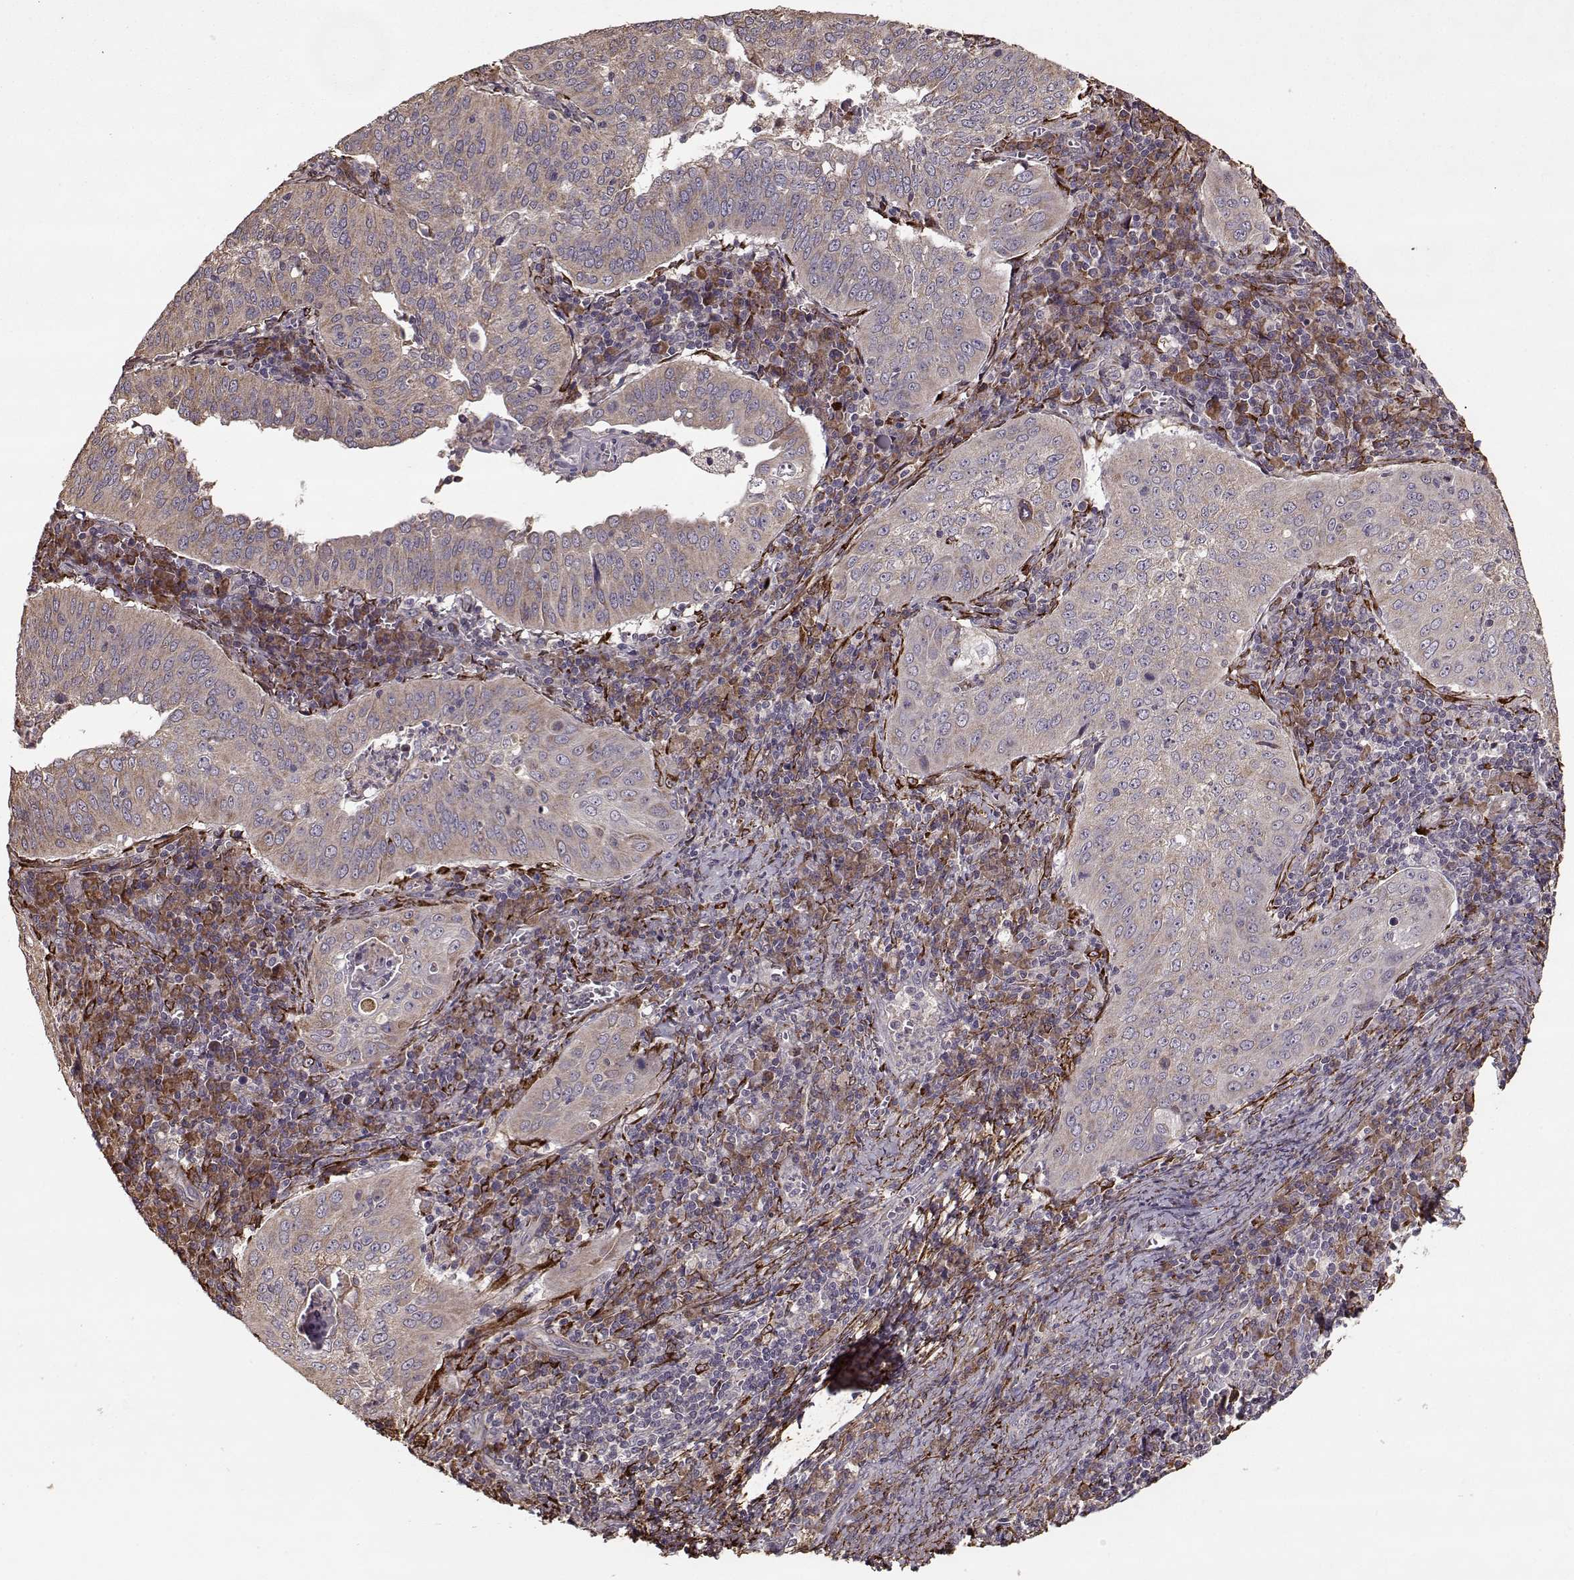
{"staining": {"intensity": "weak", "quantity": ">75%", "location": "cytoplasmic/membranous"}, "tissue": "cervical cancer", "cell_type": "Tumor cells", "image_type": "cancer", "snomed": [{"axis": "morphology", "description": "Squamous cell carcinoma, NOS"}, {"axis": "topography", "description": "Cervix"}], "caption": "High-power microscopy captured an IHC photomicrograph of cervical cancer, revealing weak cytoplasmic/membranous expression in about >75% of tumor cells. Nuclei are stained in blue.", "gene": "IMMP1L", "patient": {"sex": "female", "age": 39}}